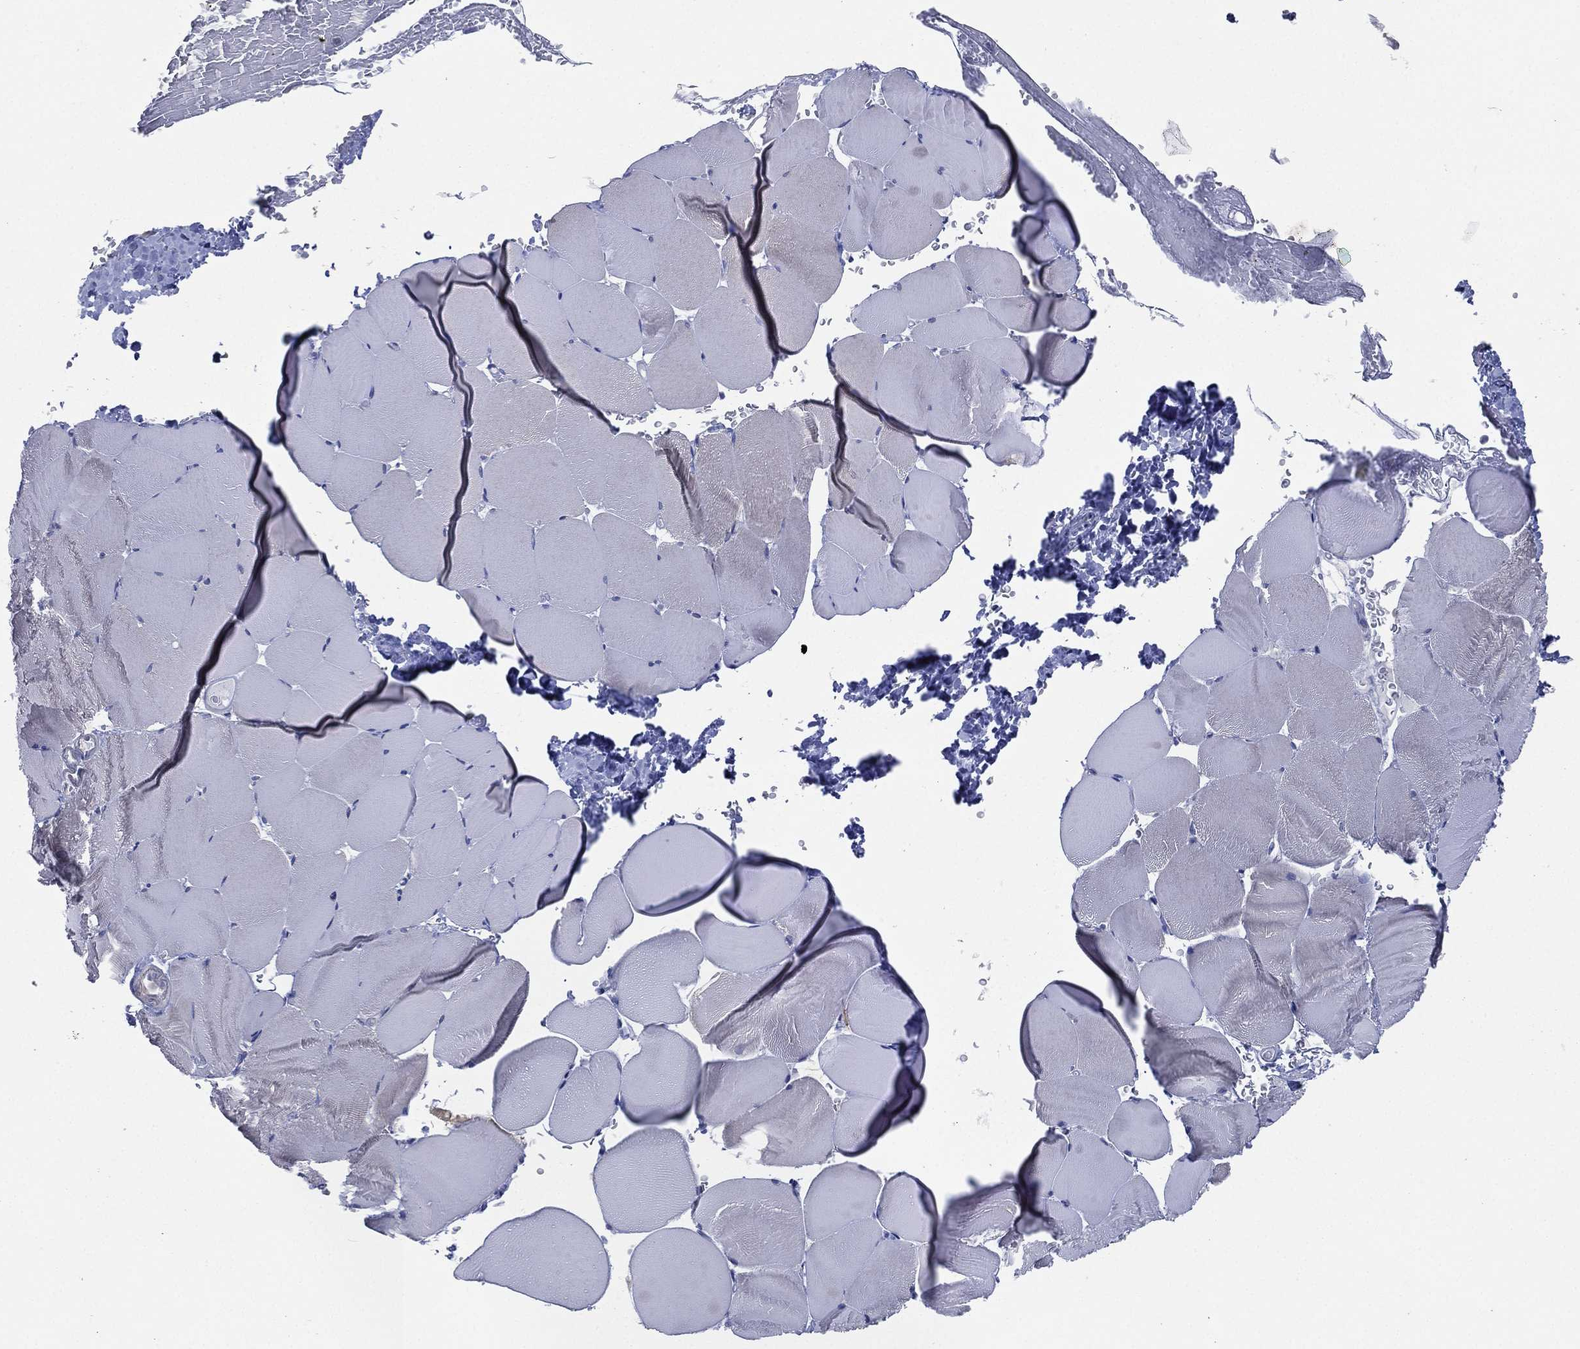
{"staining": {"intensity": "negative", "quantity": "none", "location": "none"}, "tissue": "skeletal muscle", "cell_type": "Myocytes", "image_type": "normal", "snomed": [{"axis": "morphology", "description": "Normal tissue, NOS"}, {"axis": "topography", "description": "Skeletal muscle"}], "caption": "Histopathology image shows no protein expression in myocytes of normal skeletal muscle. Brightfield microscopy of immunohistochemistry stained with DAB (3,3'-diaminobenzidine) (brown) and hematoxylin (blue), captured at high magnification.", "gene": "ATP8A2", "patient": {"sex": "female", "age": 37}}